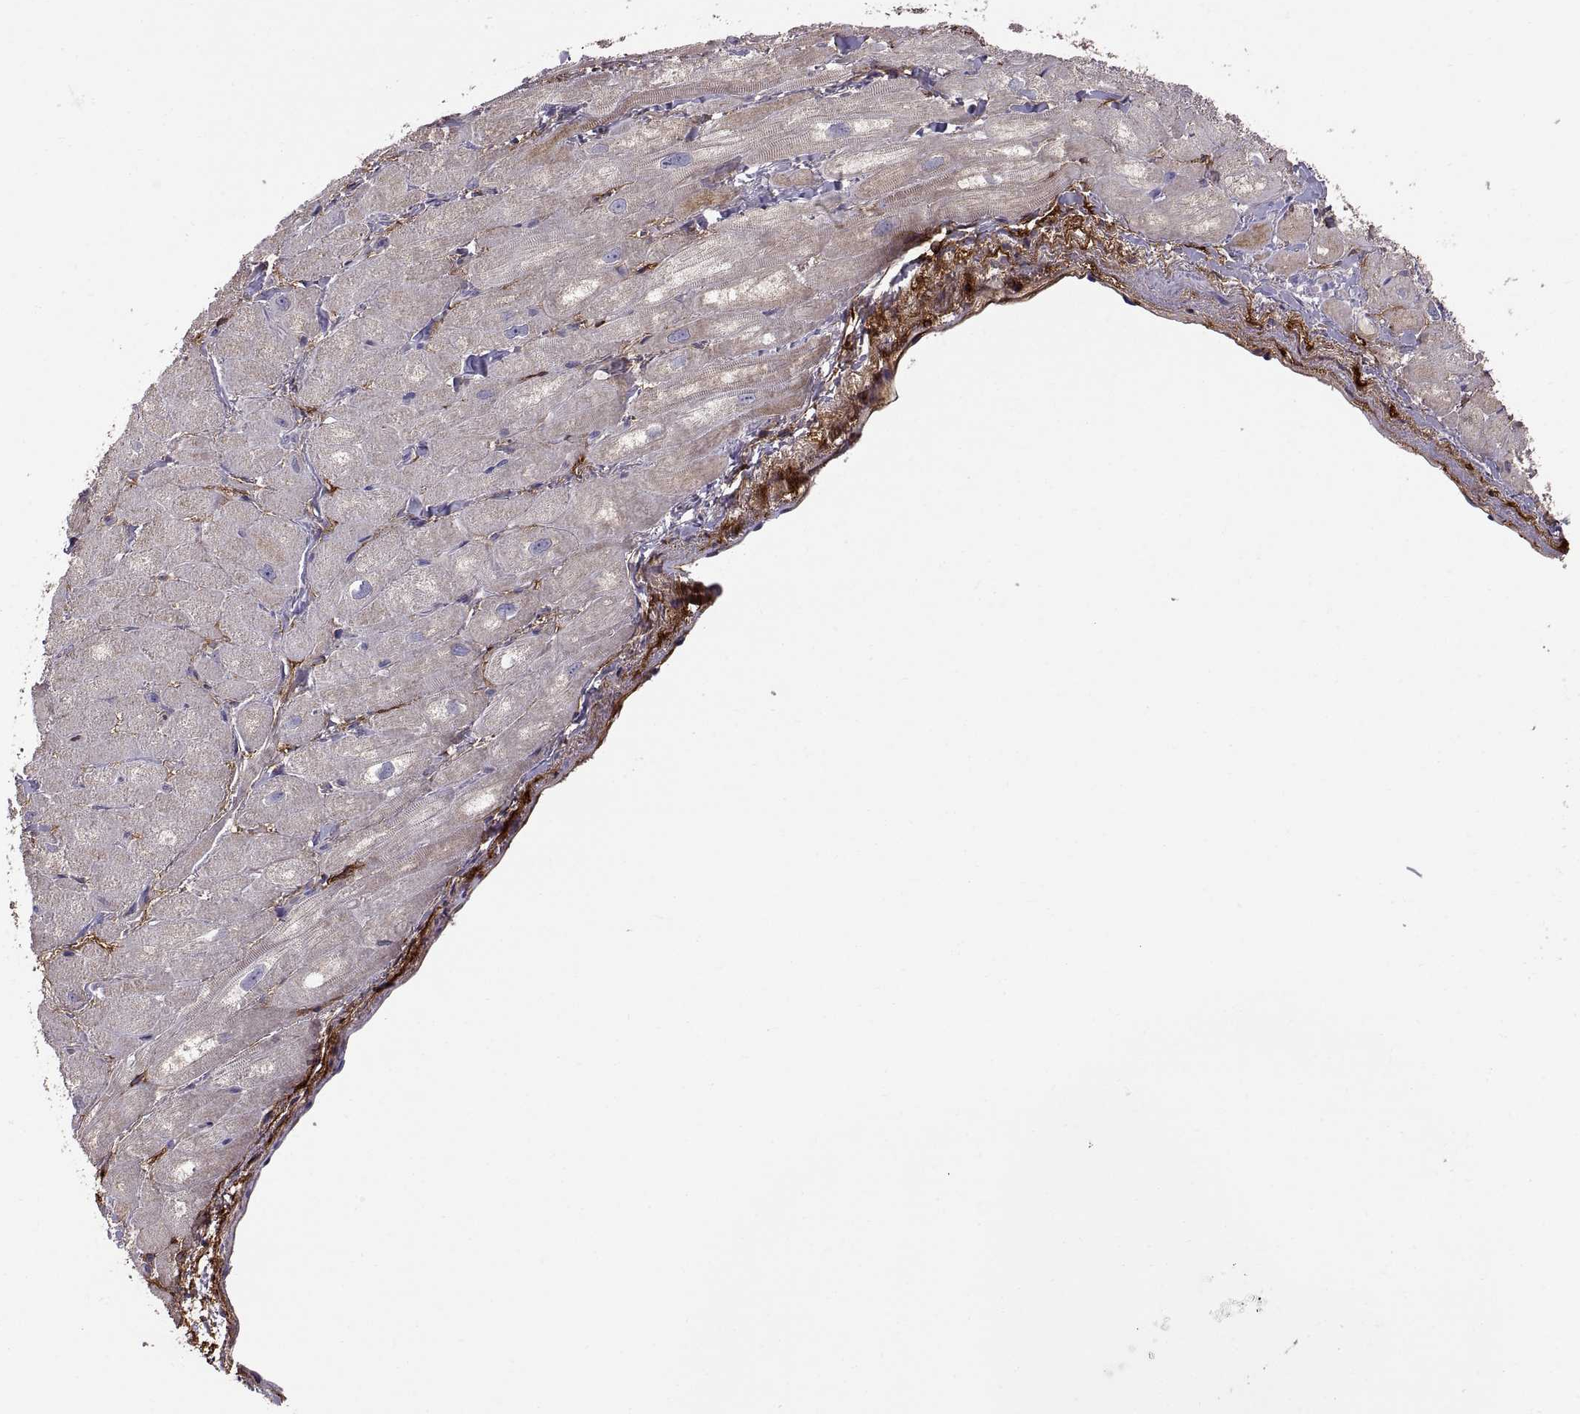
{"staining": {"intensity": "moderate", "quantity": ">75%", "location": "cytoplasmic/membranous"}, "tissue": "heart muscle", "cell_type": "Cardiomyocytes", "image_type": "normal", "snomed": [{"axis": "morphology", "description": "Normal tissue, NOS"}, {"axis": "topography", "description": "Heart"}], "caption": "Heart muscle stained with immunohistochemistry displays moderate cytoplasmic/membranous staining in approximately >75% of cardiomyocytes.", "gene": "EMILIN2", "patient": {"sex": "male", "age": 60}}